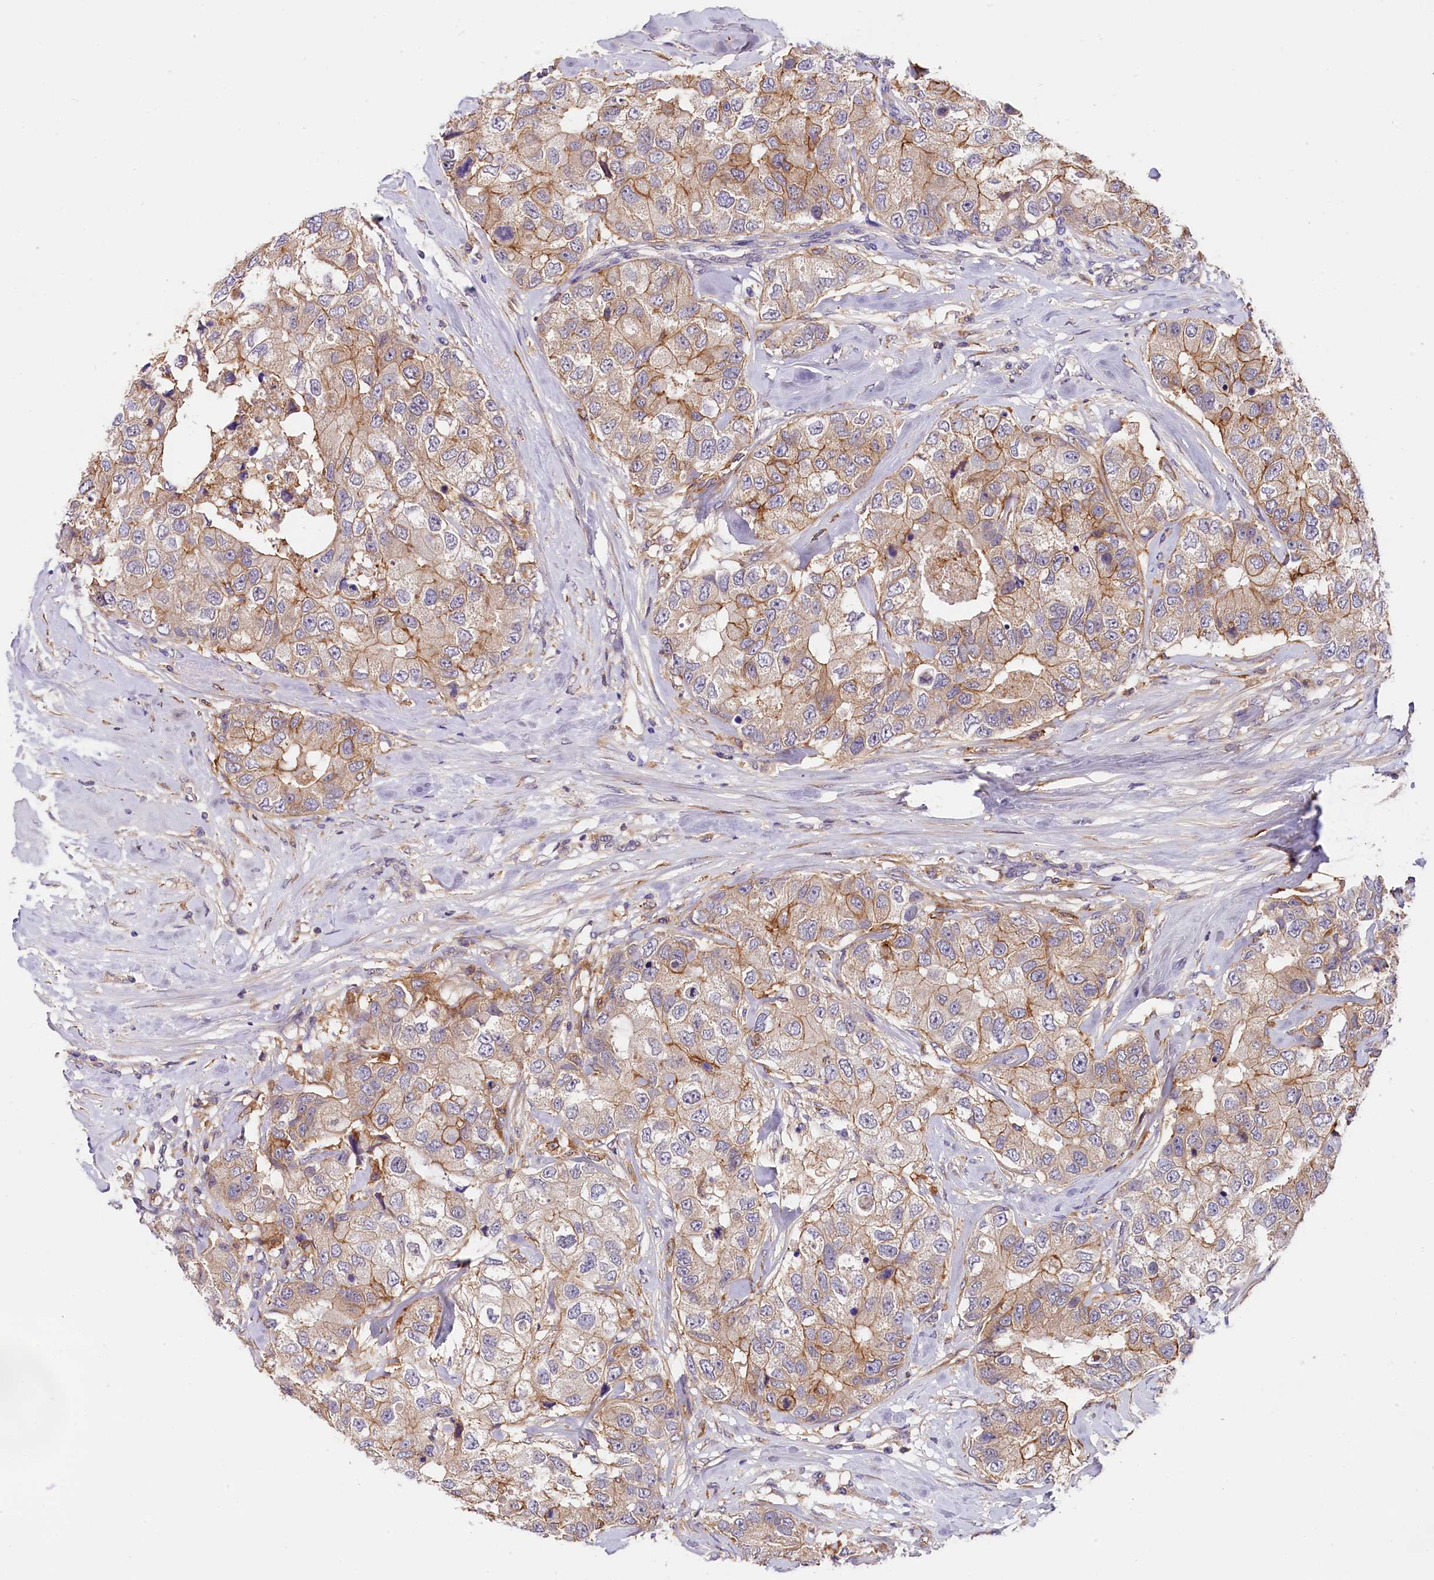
{"staining": {"intensity": "weak", "quantity": ">75%", "location": "cytoplasmic/membranous"}, "tissue": "breast cancer", "cell_type": "Tumor cells", "image_type": "cancer", "snomed": [{"axis": "morphology", "description": "Duct carcinoma"}, {"axis": "topography", "description": "Breast"}], "caption": "Weak cytoplasmic/membranous protein staining is seen in approximately >75% of tumor cells in breast cancer.", "gene": "OAS3", "patient": {"sex": "female", "age": 62}}